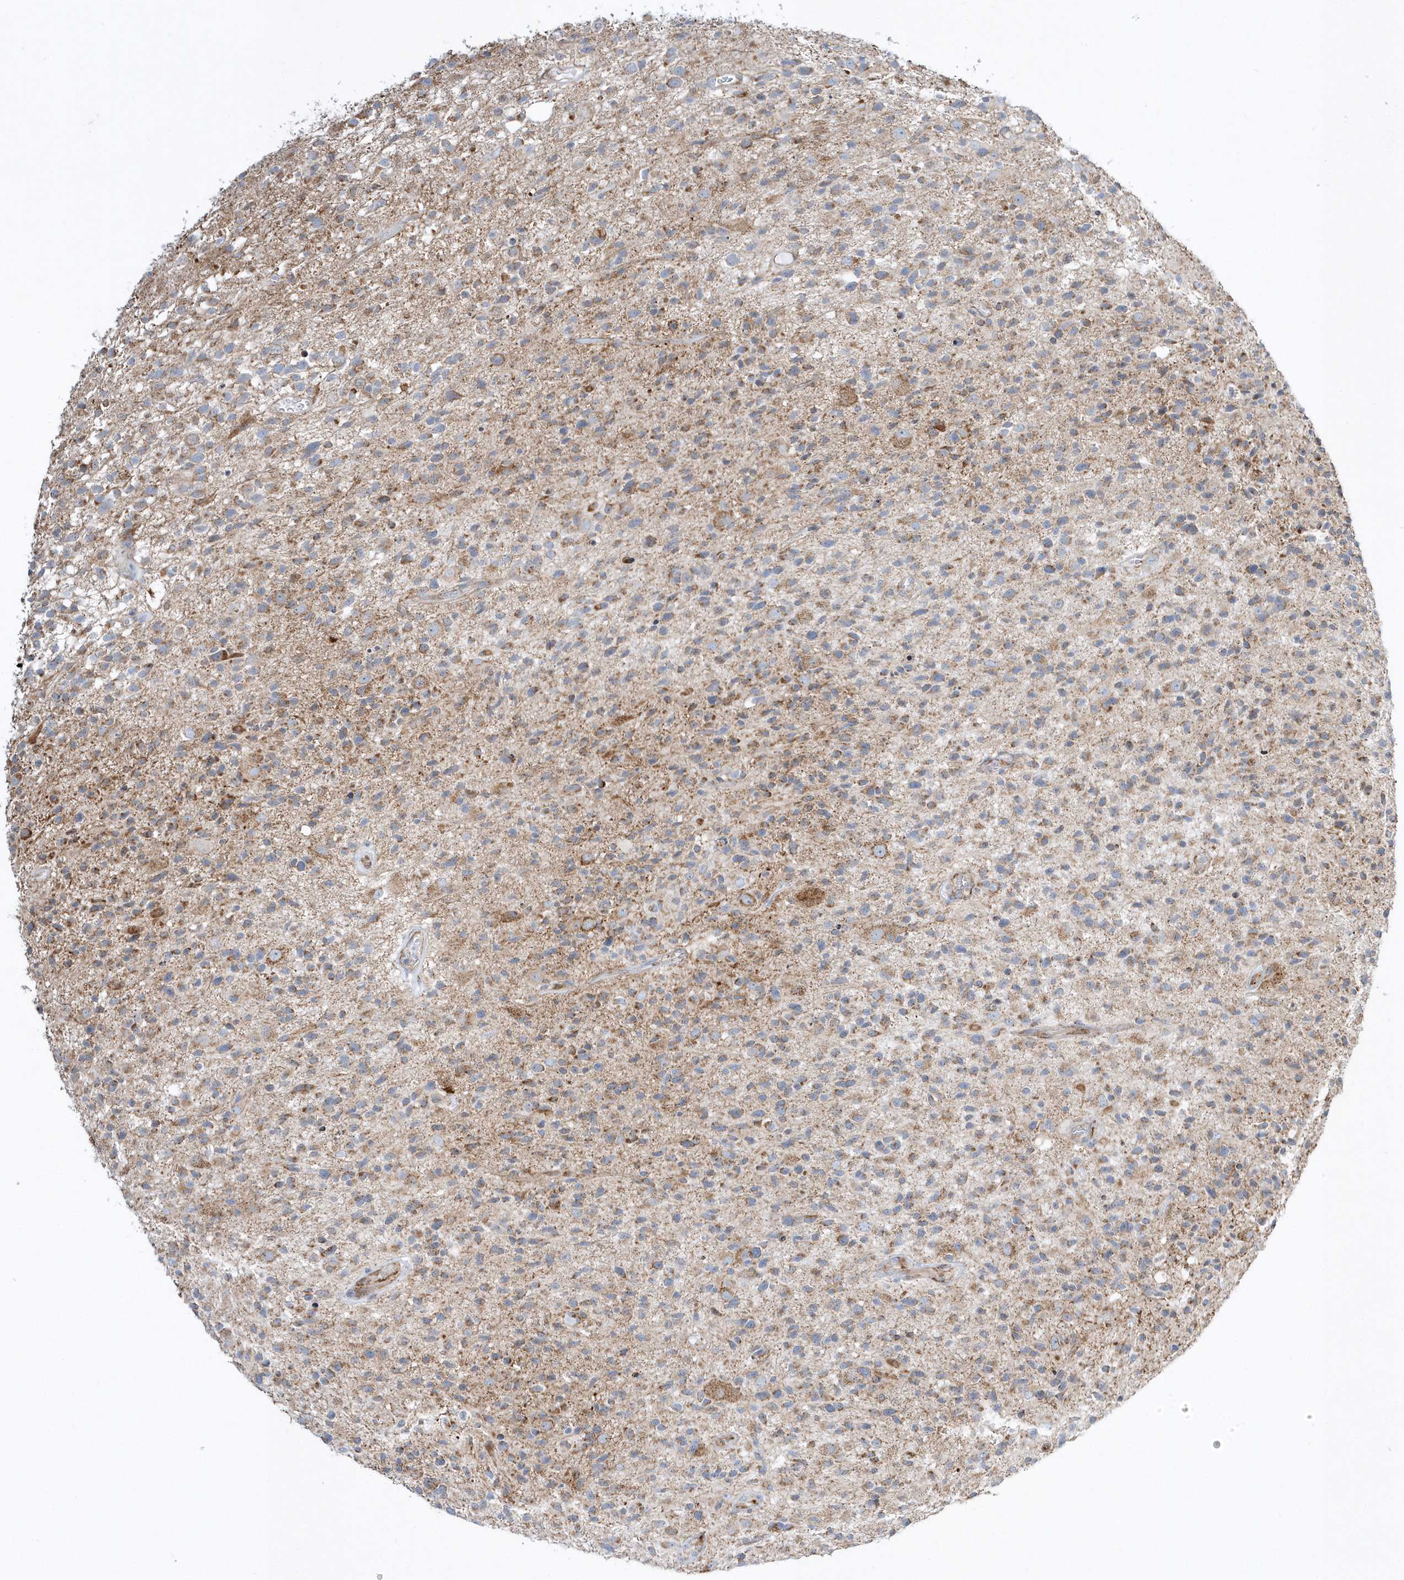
{"staining": {"intensity": "moderate", "quantity": "<25%", "location": "cytoplasmic/membranous"}, "tissue": "glioma", "cell_type": "Tumor cells", "image_type": "cancer", "snomed": [{"axis": "morphology", "description": "Glioma, malignant, High grade"}, {"axis": "morphology", "description": "Glioblastoma, NOS"}, {"axis": "topography", "description": "Brain"}], "caption": "Glioma stained for a protein (brown) demonstrates moderate cytoplasmic/membranous positive expression in approximately <25% of tumor cells.", "gene": "OPA1", "patient": {"sex": "male", "age": 60}}